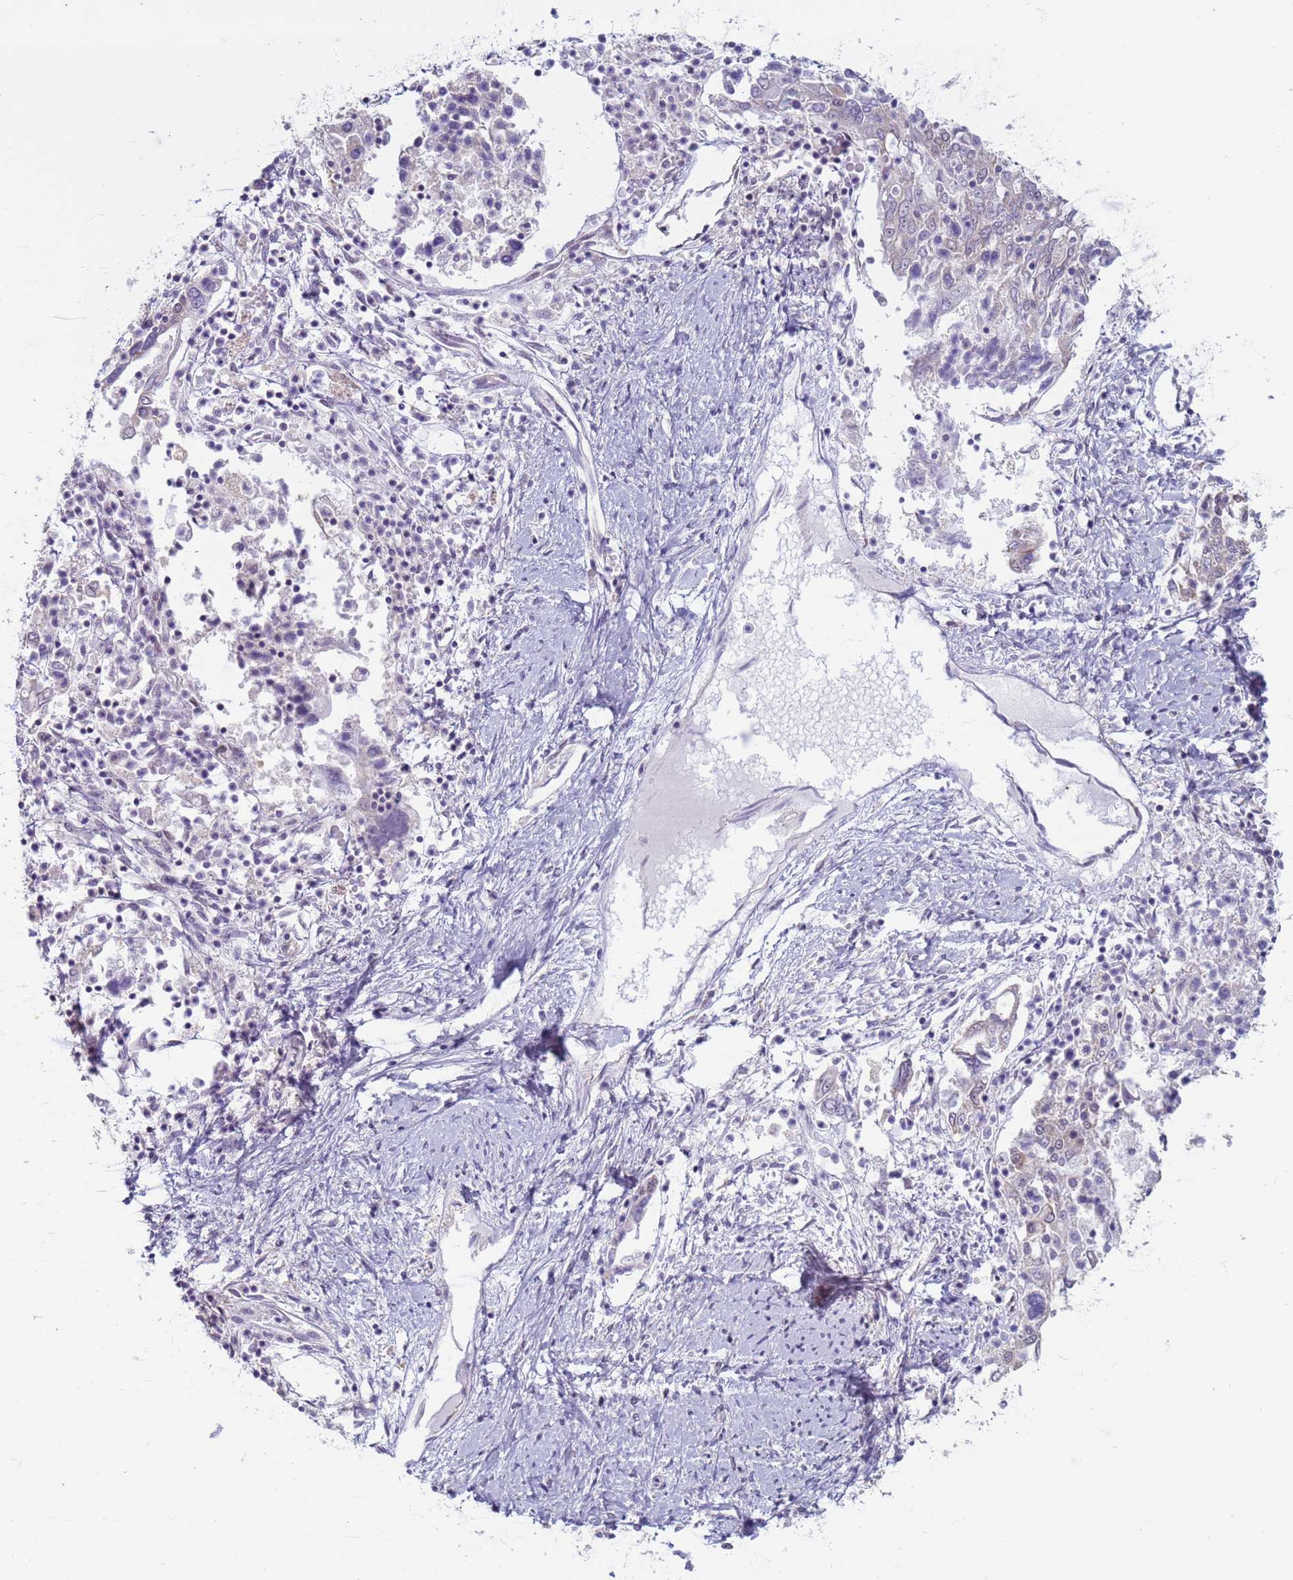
{"staining": {"intensity": "negative", "quantity": "none", "location": "none"}, "tissue": "ovarian cancer", "cell_type": "Tumor cells", "image_type": "cancer", "snomed": [{"axis": "morphology", "description": "Carcinoma, endometroid"}, {"axis": "topography", "description": "Ovary"}], "caption": "A micrograph of human ovarian cancer (endometroid carcinoma) is negative for staining in tumor cells.", "gene": "SAE1", "patient": {"sex": "female", "age": 62}}